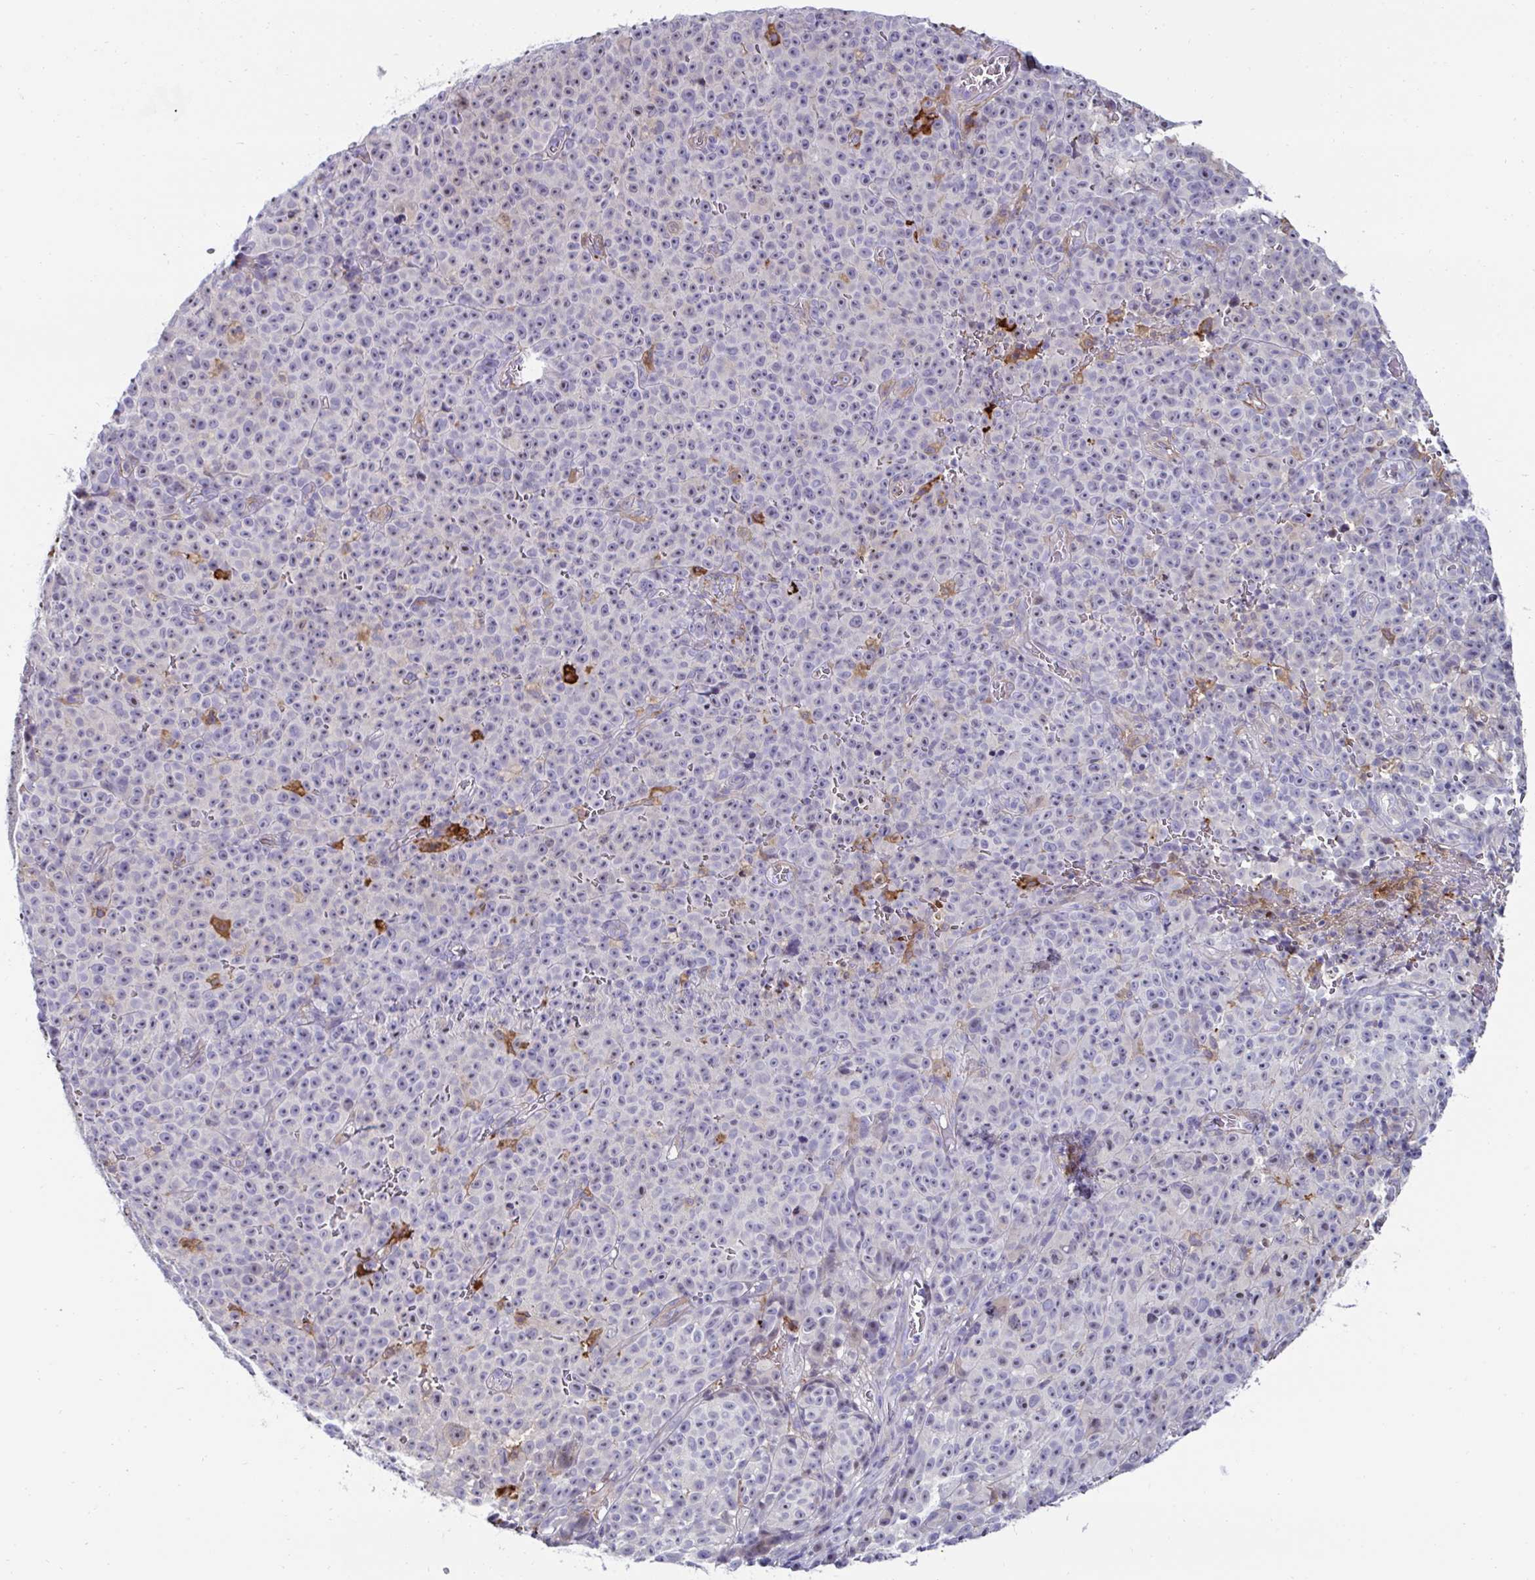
{"staining": {"intensity": "negative", "quantity": "none", "location": "none"}, "tissue": "melanoma", "cell_type": "Tumor cells", "image_type": "cancer", "snomed": [{"axis": "morphology", "description": "Malignant melanoma, NOS"}, {"axis": "topography", "description": "Skin"}], "caption": "High magnification brightfield microscopy of melanoma stained with DAB (brown) and counterstained with hematoxylin (blue): tumor cells show no significant expression. (Brightfield microscopy of DAB immunohistochemistry (IHC) at high magnification).", "gene": "FBXL13", "patient": {"sex": "female", "age": 82}}